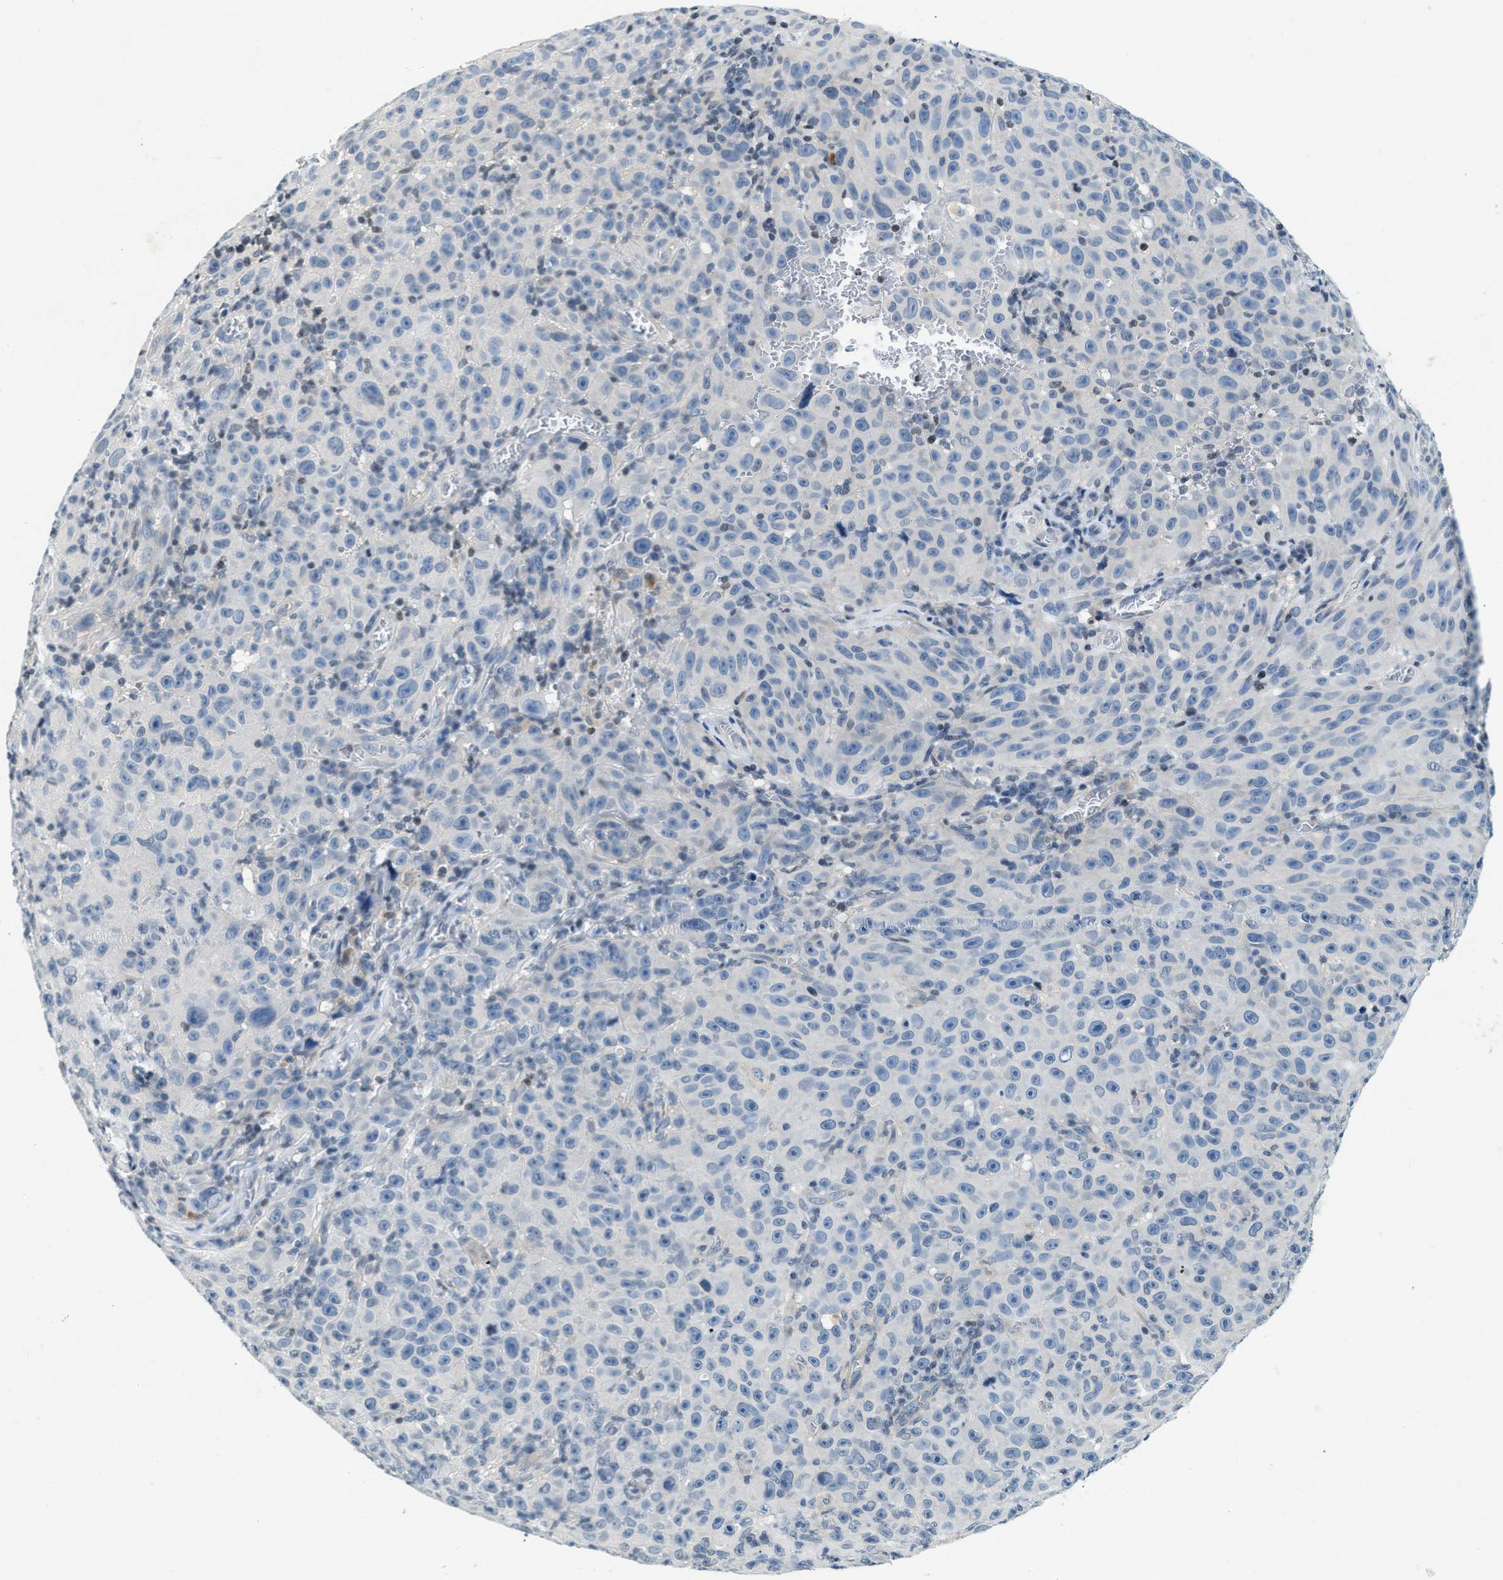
{"staining": {"intensity": "negative", "quantity": "none", "location": "none"}, "tissue": "melanoma", "cell_type": "Tumor cells", "image_type": "cancer", "snomed": [{"axis": "morphology", "description": "Malignant melanoma, NOS"}, {"axis": "topography", "description": "Skin"}], "caption": "Tumor cells are negative for protein expression in human melanoma.", "gene": "UVRAG", "patient": {"sex": "female", "age": 82}}